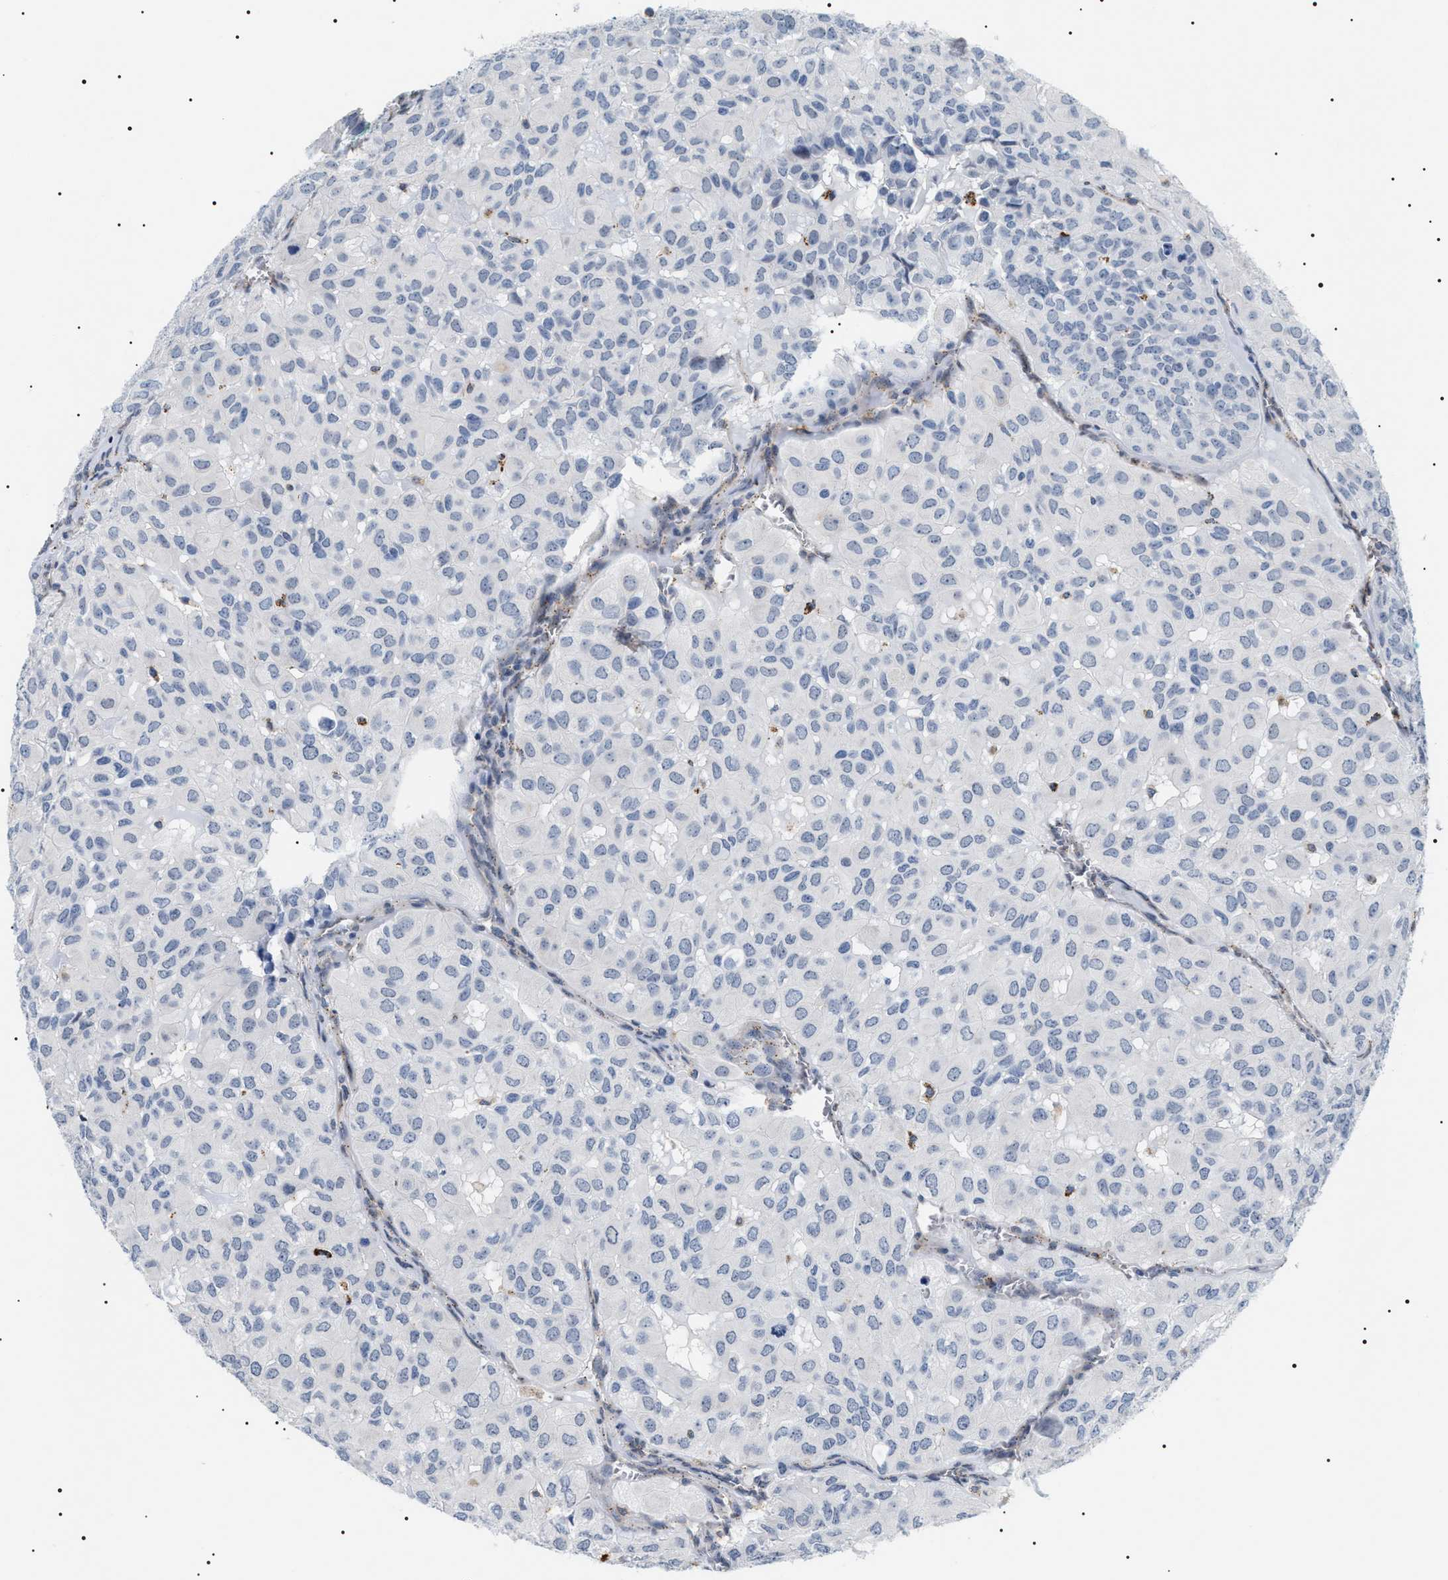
{"staining": {"intensity": "negative", "quantity": "none", "location": "none"}, "tissue": "head and neck cancer", "cell_type": "Tumor cells", "image_type": "cancer", "snomed": [{"axis": "morphology", "description": "Adenocarcinoma, NOS"}, {"axis": "topography", "description": "Salivary gland, NOS"}, {"axis": "topography", "description": "Head-Neck"}], "caption": "Tumor cells show no significant staining in head and neck cancer (adenocarcinoma).", "gene": "HSD17B11", "patient": {"sex": "female", "age": 76}}